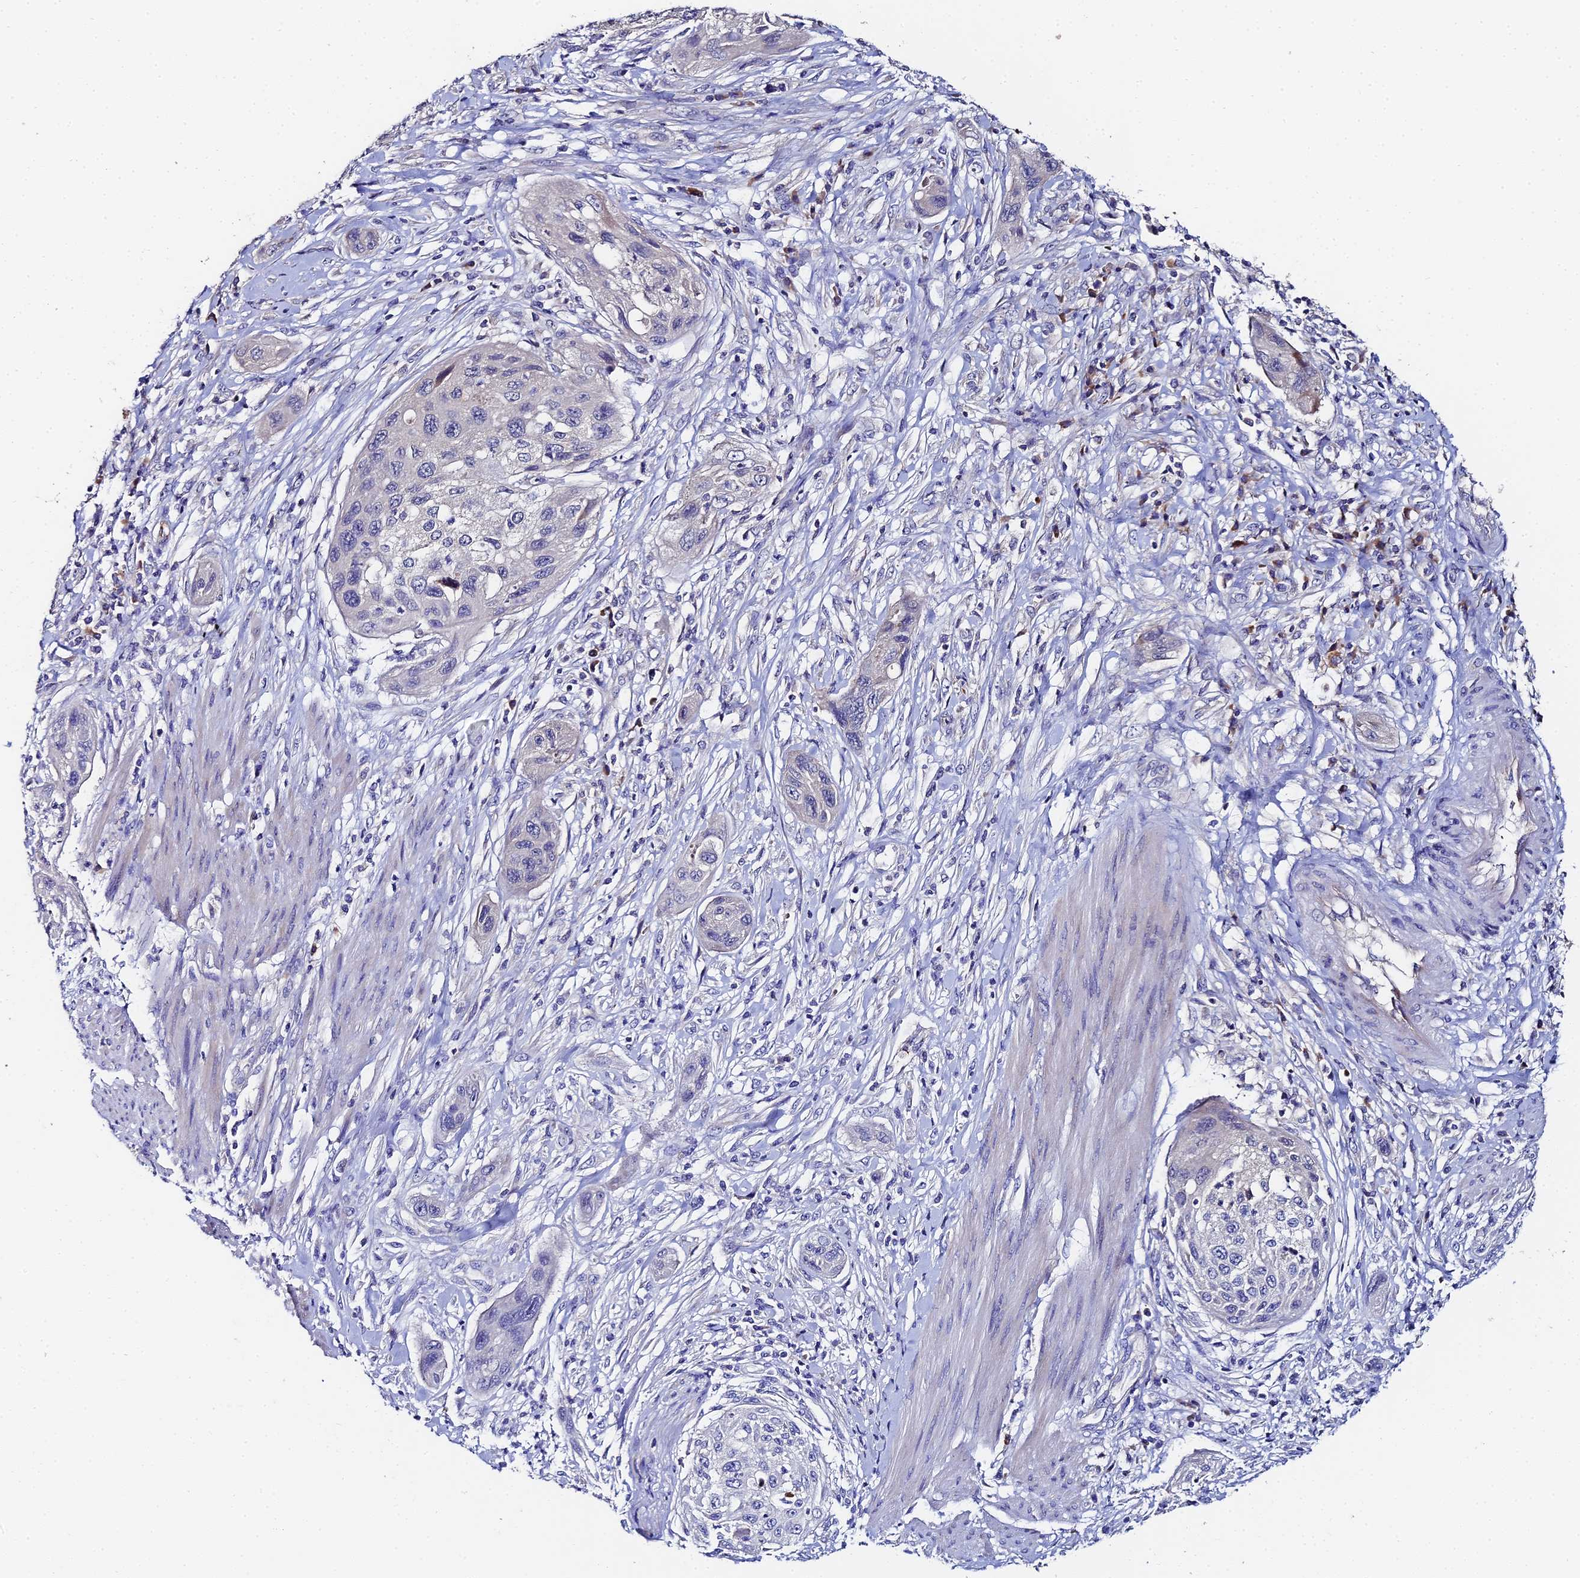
{"staining": {"intensity": "negative", "quantity": "none", "location": "none"}, "tissue": "cervical cancer", "cell_type": "Tumor cells", "image_type": "cancer", "snomed": [{"axis": "morphology", "description": "Squamous cell carcinoma, NOS"}, {"axis": "topography", "description": "Cervix"}], "caption": "Histopathology image shows no protein staining in tumor cells of cervical cancer (squamous cell carcinoma) tissue. Nuclei are stained in blue.", "gene": "UBE2L3", "patient": {"sex": "female", "age": 42}}